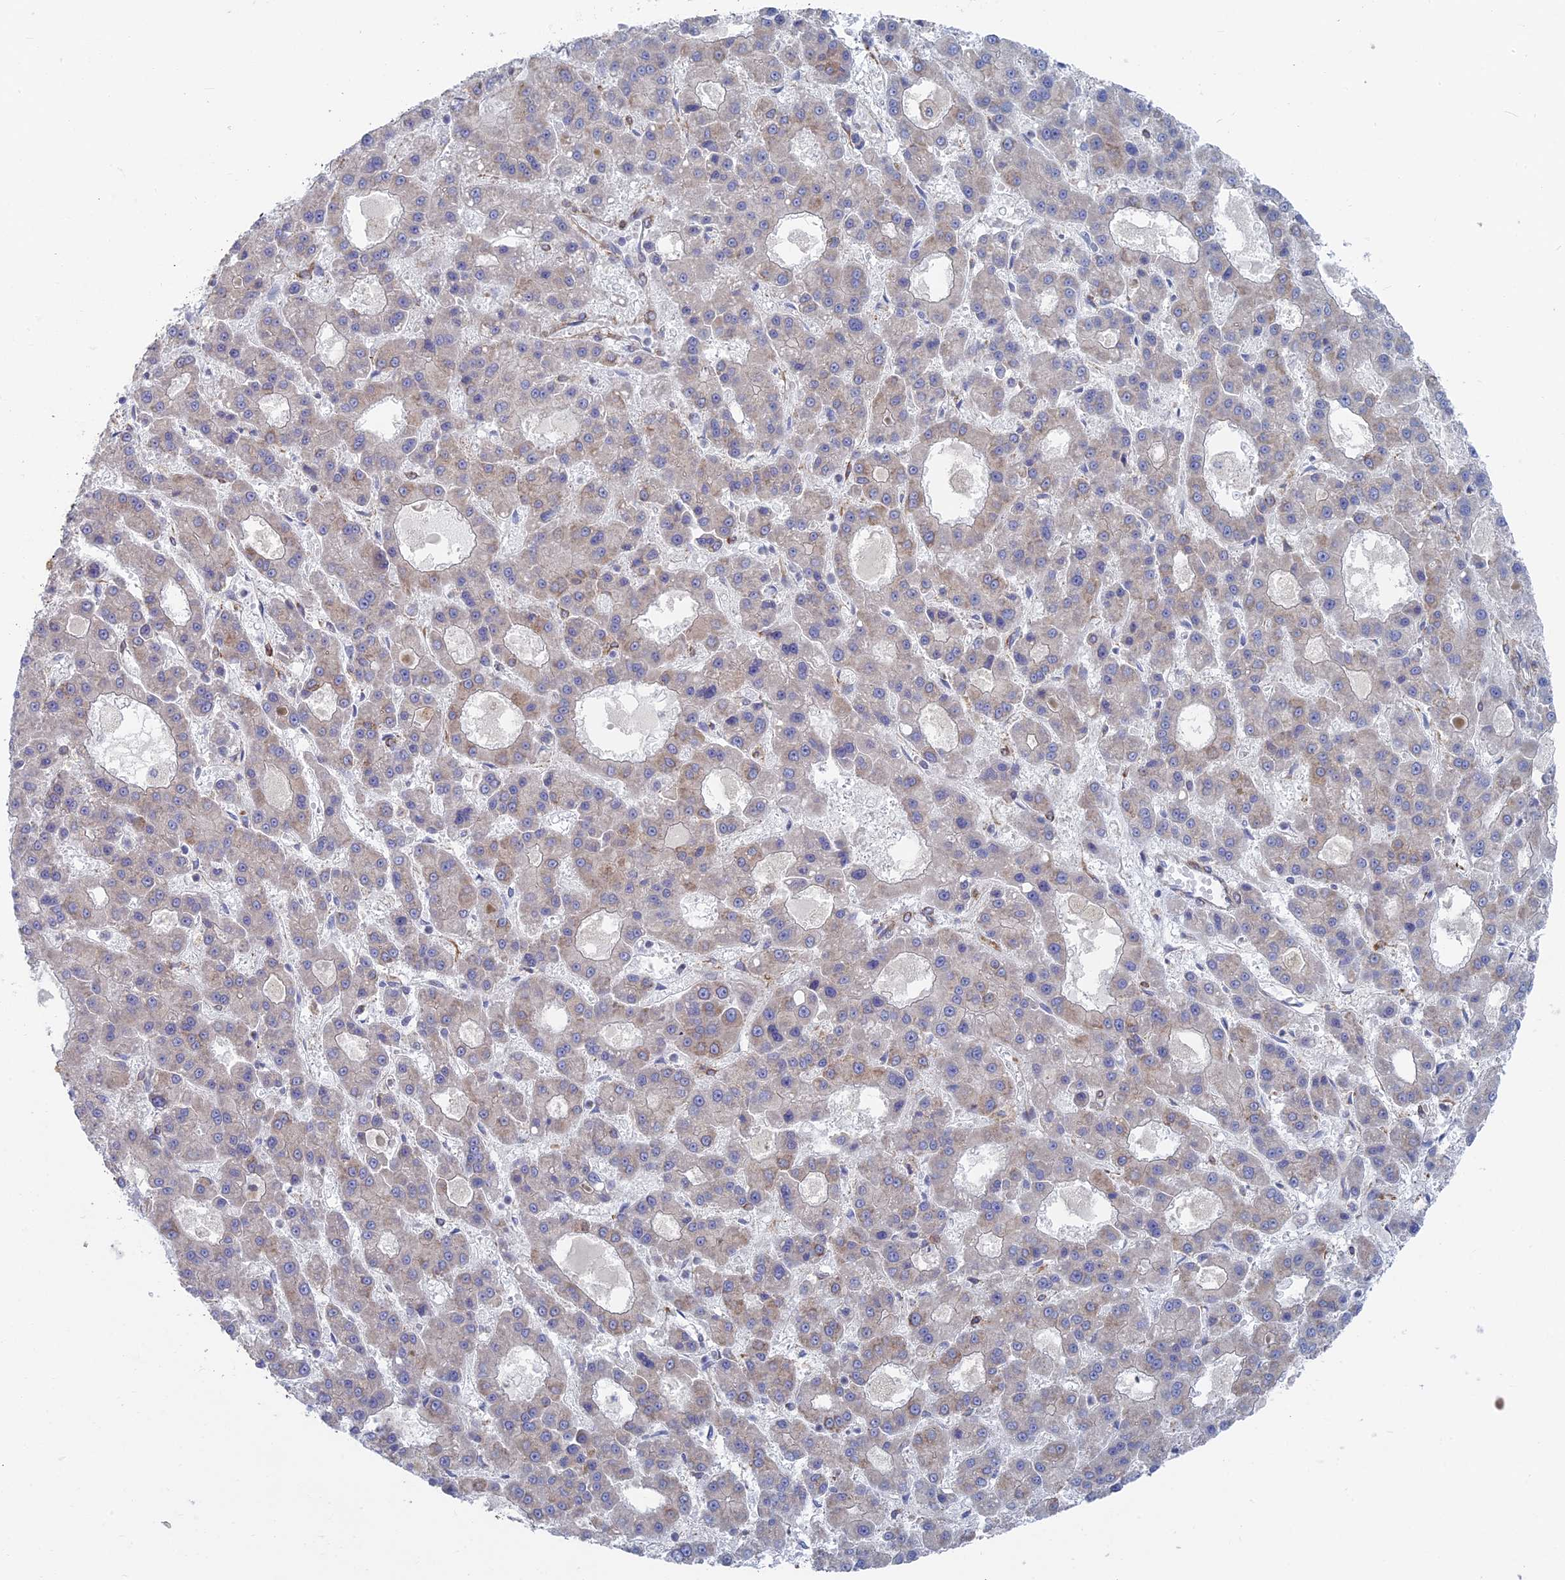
{"staining": {"intensity": "weak", "quantity": "<25%", "location": "cytoplasmic/membranous"}, "tissue": "liver cancer", "cell_type": "Tumor cells", "image_type": "cancer", "snomed": [{"axis": "morphology", "description": "Carcinoma, Hepatocellular, NOS"}, {"axis": "topography", "description": "Liver"}], "caption": "An immunohistochemistry (IHC) histopathology image of liver cancer is shown. There is no staining in tumor cells of liver cancer.", "gene": "TBC1D30", "patient": {"sex": "male", "age": 70}}